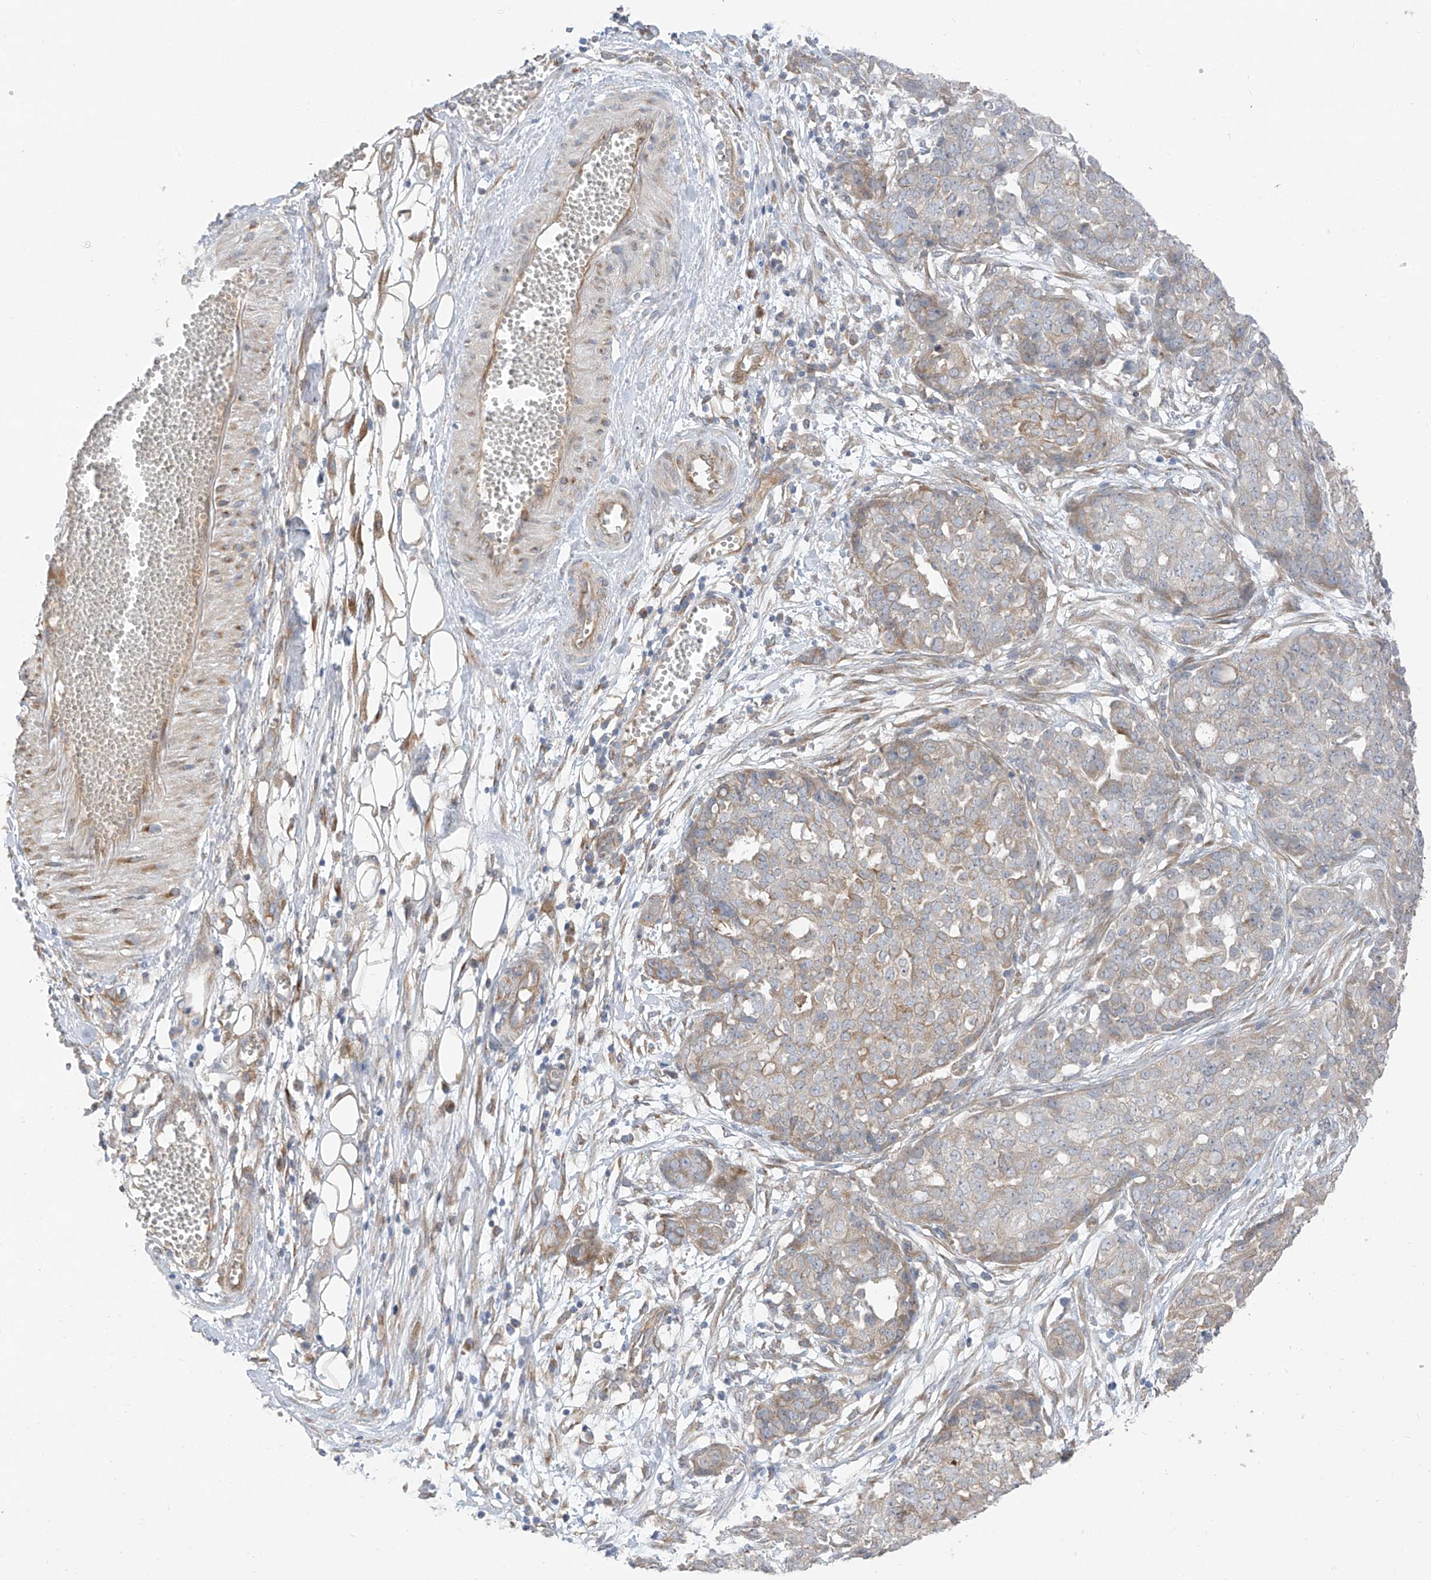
{"staining": {"intensity": "moderate", "quantity": "25%-75%", "location": "cytoplasmic/membranous"}, "tissue": "ovarian cancer", "cell_type": "Tumor cells", "image_type": "cancer", "snomed": [{"axis": "morphology", "description": "Cystadenocarcinoma, serous, NOS"}, {"axis": "topography", "description": "Soft tissue"}, {"axis": "topography", "description": "Ovary"}], "caption": "This photomicrograph shows serous cystadenocarcinoma (ovarian) stained with immunohistochemistry to label a protein in brown. The cytoplasmic/membranous of tumor cells show moderate positivity for the protein. Nuclei are counter-stained blue.", "gene": "NALCN", "patient": {"sex": "female", "age": 57}}